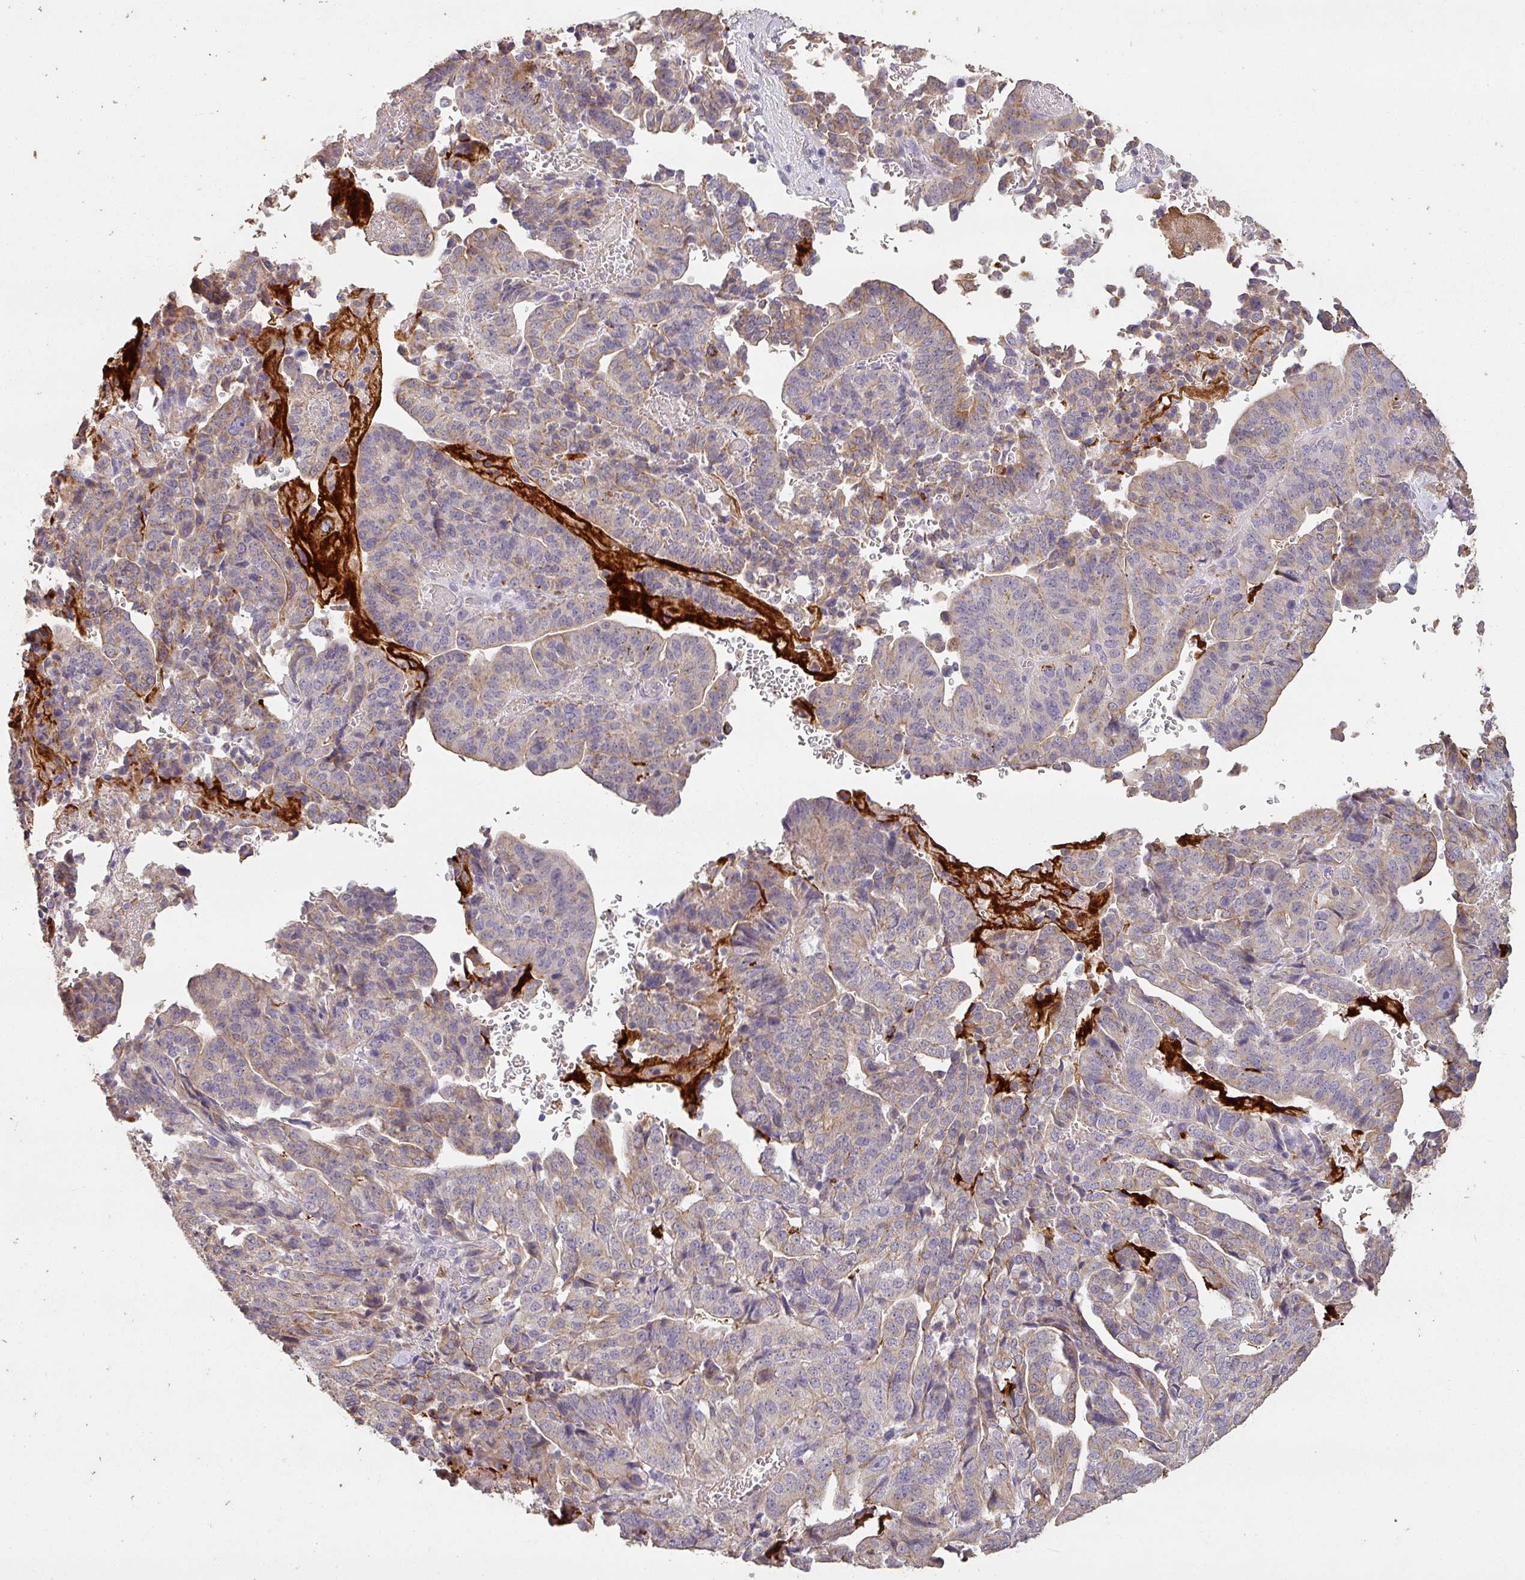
{"staining": {"intensity": "weak", "quantity": "25%-75%", "location": "cytoplasmic/membranous"}, "tissue": "stomach cancer", "cell_type": "Tumor cells", "image_type": "cancer", "snomed": [{"axis": "morphology", "description": "Adenocarcinoma, NOS"}, {"axis": "topography", "description": "Stomach"}], "caption": "This photomicrograph exhibits immunohistochemistry staining of human stomach cancer (adenocarcinoma), with low weak cytoplasmic/membranous staining in about 25%-75% of tumor cells.", "gene": "LYPLA1", "patient": {"sex": "male", "age": 48}}